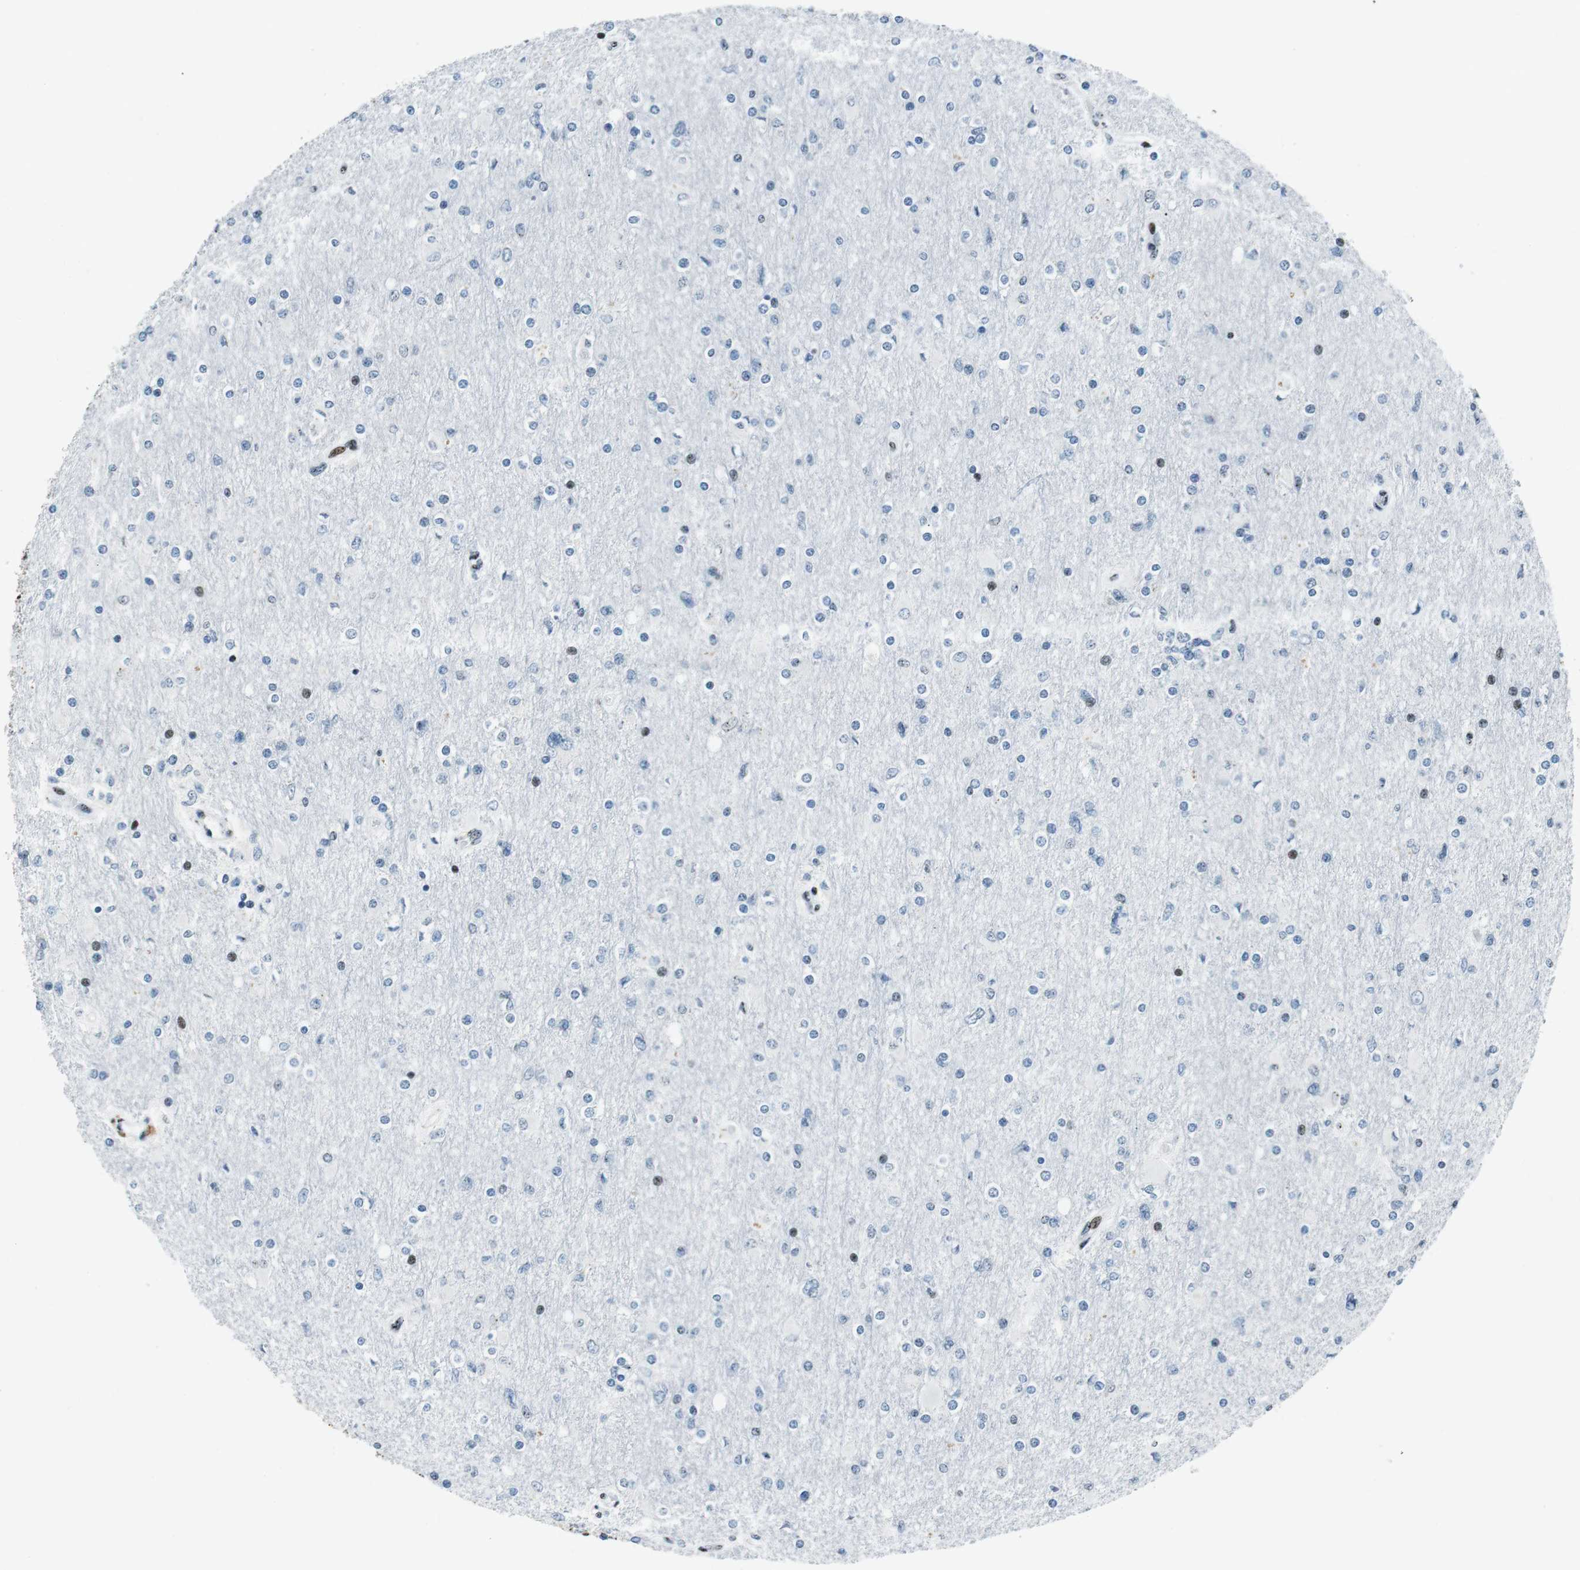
{"staining": {"intensity": "weak", "quantity": "<25%", "location": "nuclear"}, "tissue": "glioma", "cell_type": "Tumor cells", "image_type": "cancer", "snomed": [{"axis": "morphology", "description": "Glioma, malignant, High grade"}, {"axis": "topography", "description": "Cerebral cortex"}], "caption": "The image reveals no significant staining in tumor cells of high-grade glioma (malignant).", "gene": "PML", "patient": {"sex": "female", "age": 36}}